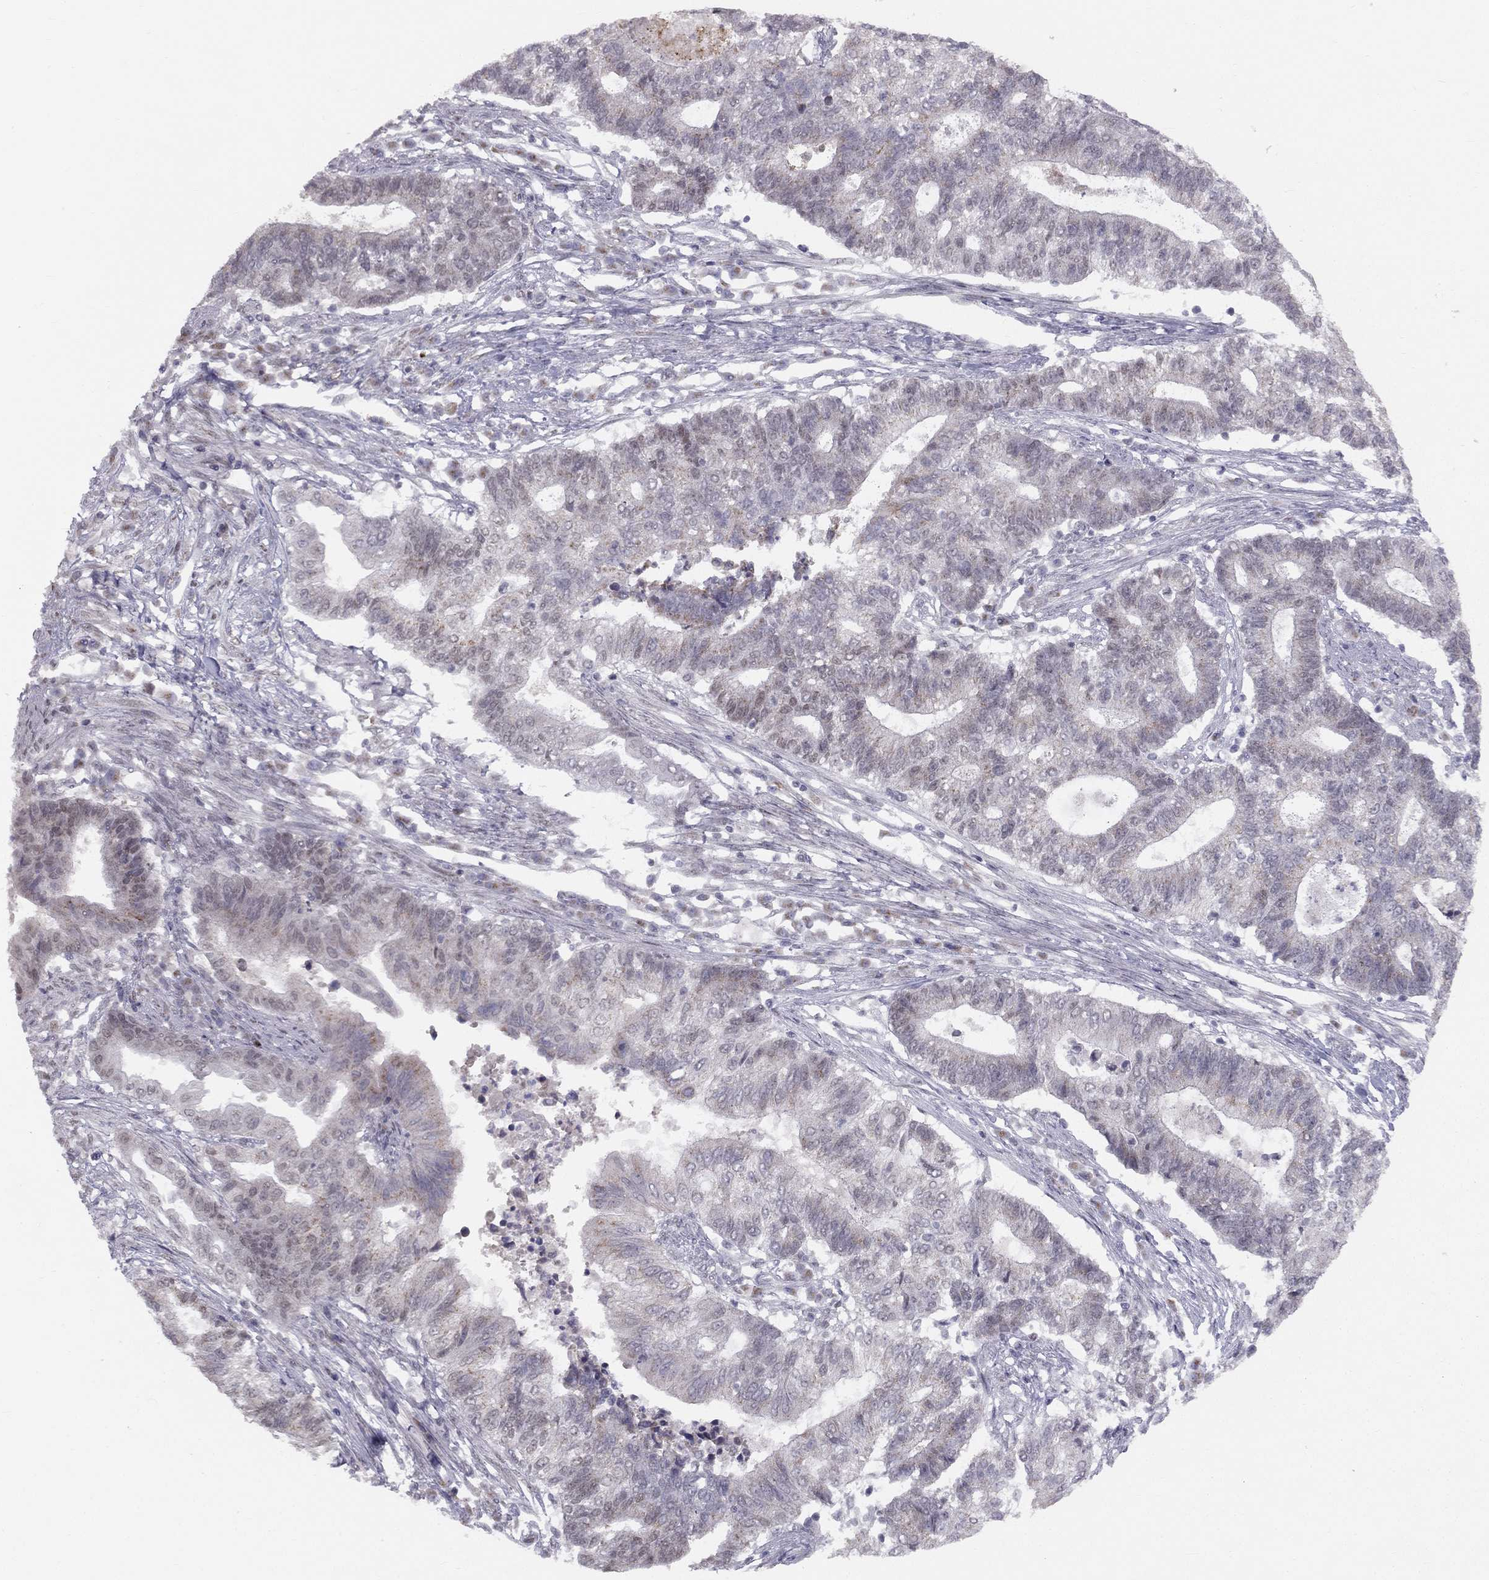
{"staining": {"intensity": "weak", "quantity": "25%-75%", "location": "cytoplasmic/membranous"}, "tissue": "endometrial cancer", "cell_type": "Tumor cells", "image_type": "cancer", "snomed": [{"axis": "morphology", "description": "Adenocarcinoma, NOS"}, {"axis": "topography", "description": "Uterus"}, {"axis": "topography", "description": "Endometrium"}], "caption": "Endometrial cancer stained for a protein displays weak cytoplasmic/membranous positivity in tumor cells.", "gene": "TRPS1", "patient": {"sex": "female", "age": 54}}